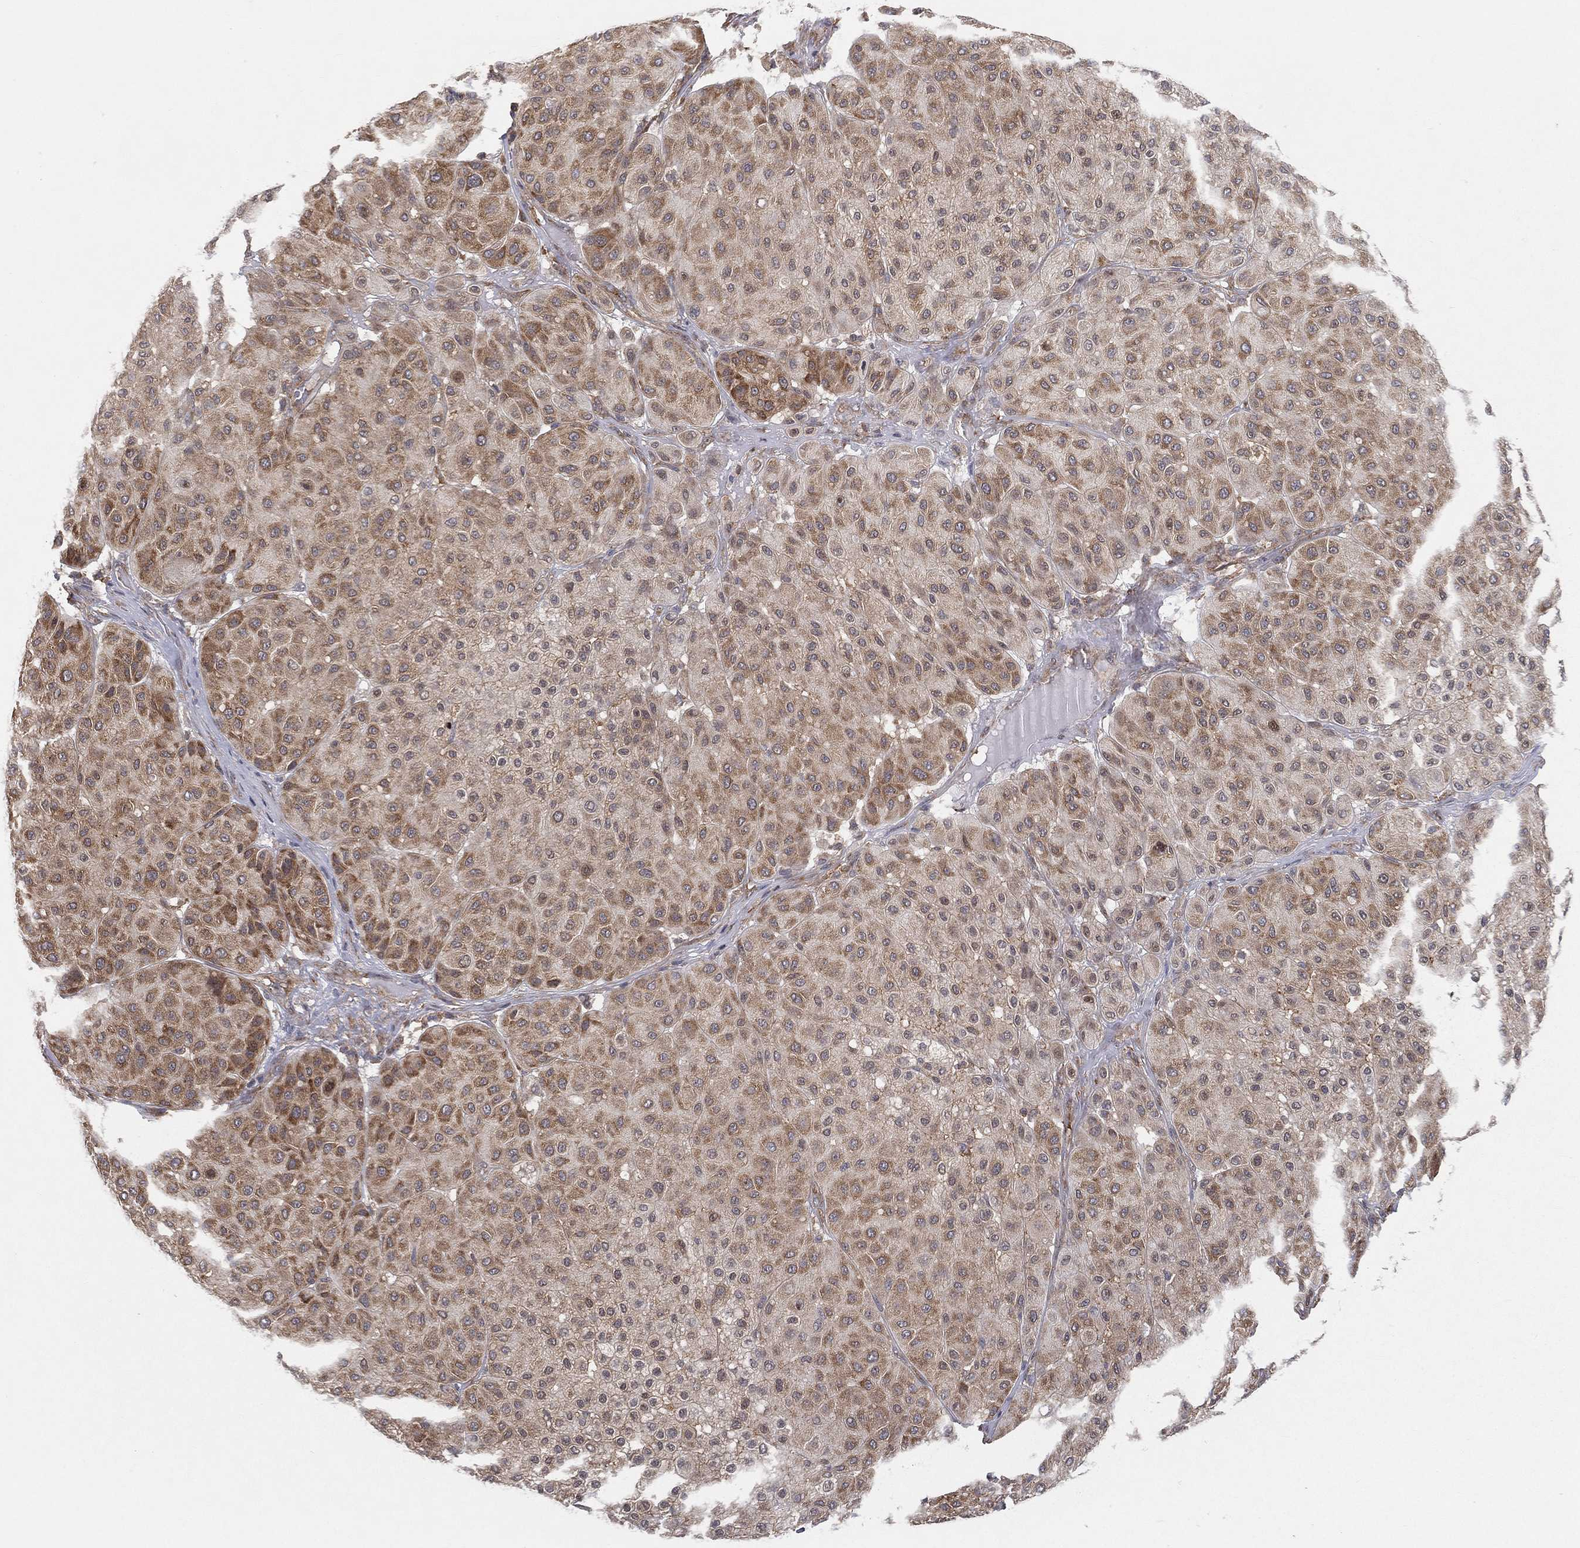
{"staining": {"intensity": "moderate", "quantity": "<25%", "location": "cytoplasmic/membranous"}, "tissue": "melanoma", "cell_type": "Tumor cells", "image_type": "cancer", "snomed": [{"axis": "morphology", "description": "Malignant melanoma, Metastatic site"}, {"axis": "topography", "description": "Smooth muscle"}], "caption": "The immunohistochemical stain labels moderate cytoplasmic/membranous expression in tumor cells of melanoma tissue.", "gene": "TMTC4", "patient": {"sex": "male", "age": 41}}